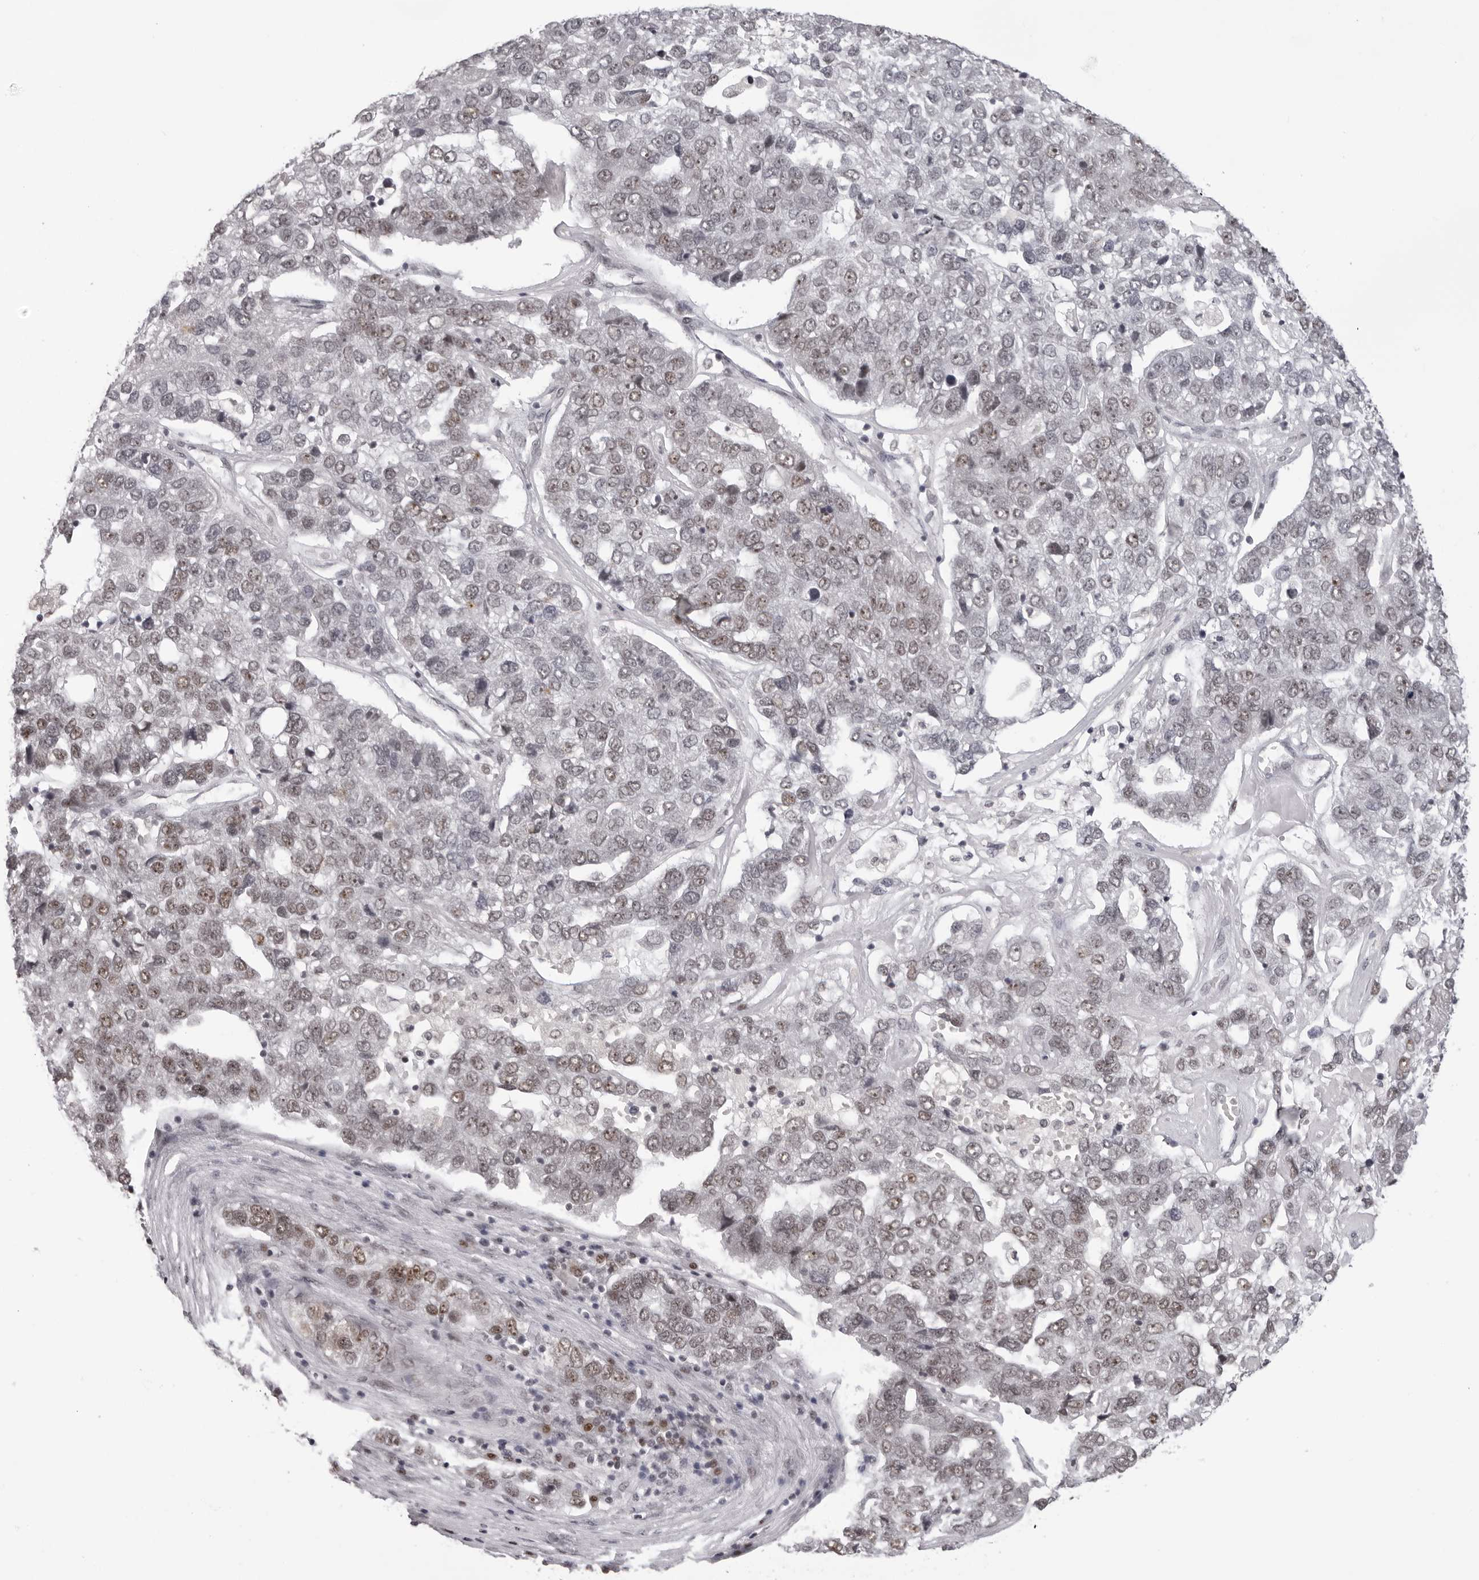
{"staining": {"intensity": "moderate", "quantity": "<25%", "location": "nuclear"}, "tissue": "pancreatic cancer", "cell_type": "Tumor cells", "image_type": "cancer", "snomed": [{"axis": "morphology", "description": "Adenocarcinoma, NOS"}, {"axis": "topography", "description": "Pancreas"}], "caption": "Pancreatic cancer (adenocarcinoma) stained with a protein marker exhibits moderate staining in tumor cells.", "gene": "HEXIM2", "patient": {"sex": "female", "age": 61}}